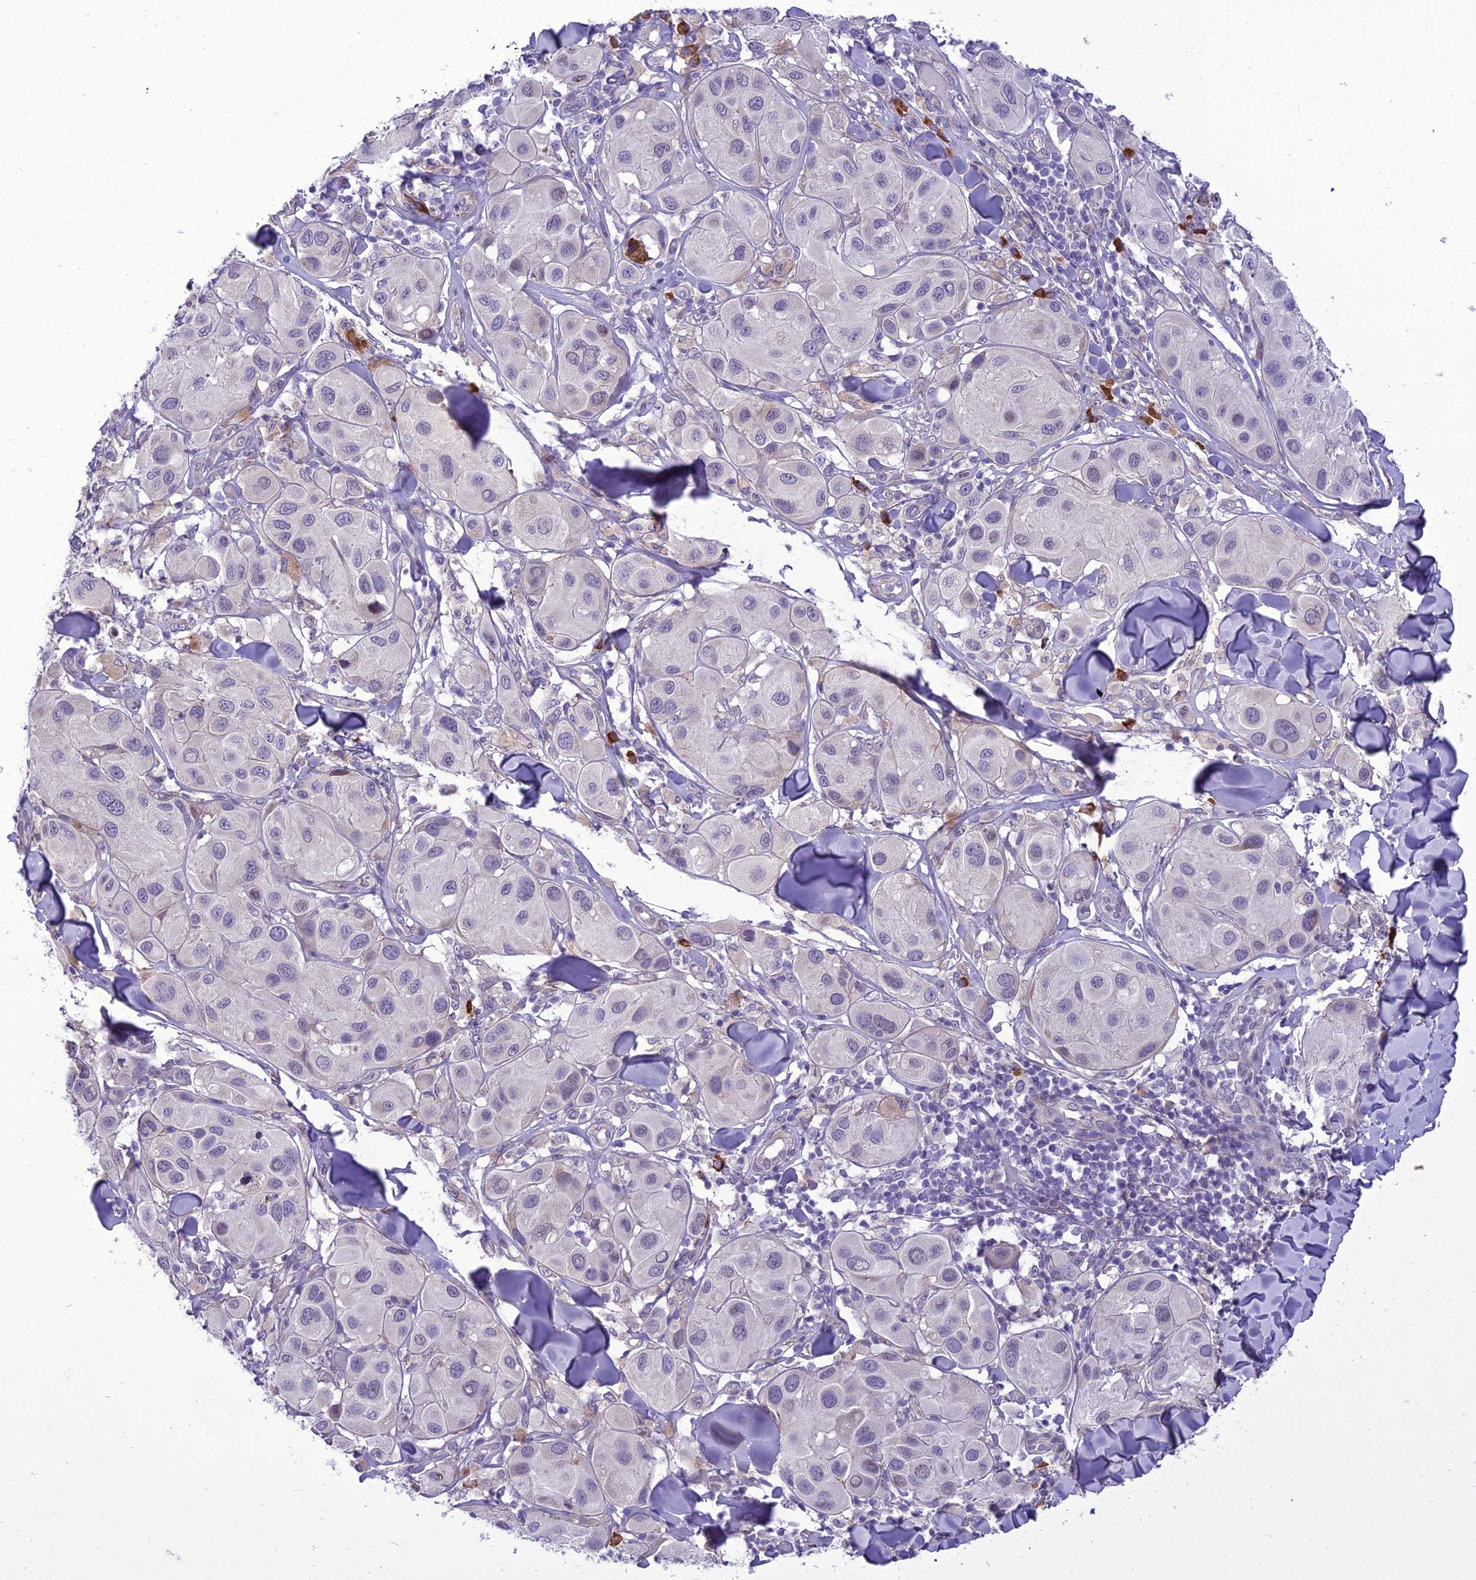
{"staining": {"intensity": "negative", "quantity": "none", "location": "none"}, "tissue": "melanoma", "cell_type": "Tumor cells", "image_type": "cancer", "snomed": [{"axis": "morphology", "description": "Malignant melanoma, Metastatic site"}, {"axis": "topography", "description": "Skin"}], "caption": "High power microscopy histopathology image of an immunohistochemistry (IHC) micrograph of melanoma, revealing no significant positivity in tumor cells.", "gene": "NEURL2", "patient": {"sex": "male", "age": 41}}